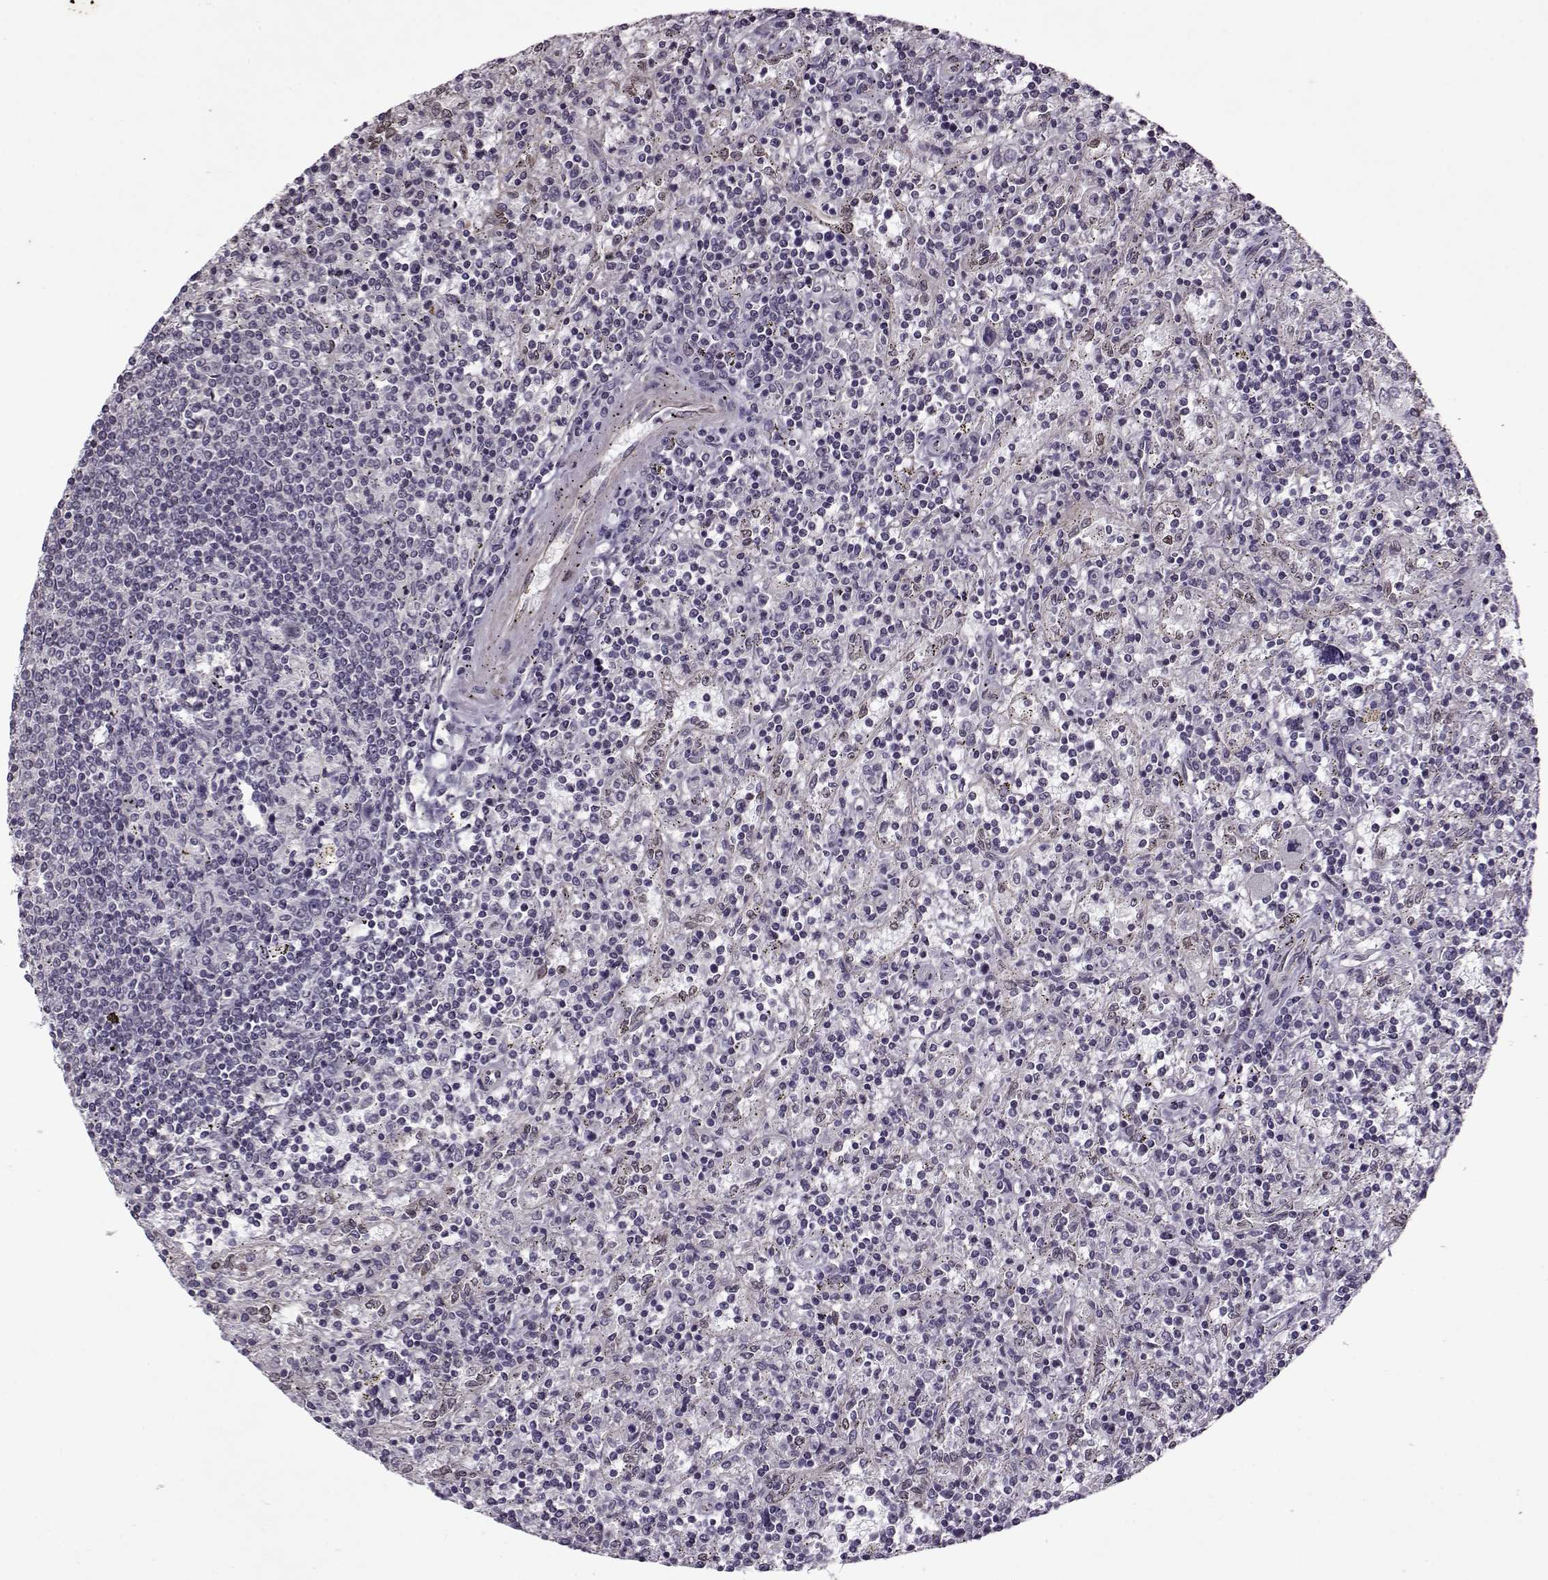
{"staining": {"intensity": "negative", "quantity": "none", "location": "none"}, "tissue": "lymphoma", "cell_type": "Tumor cells", "image_type": "cancer", "snomed": [{"axis": "morphology", "description": "Malignant lymphoma, non-Hodgkin's type, Low grade"}, {"axis": "topography", "description": "Spleen"}], "caption": "The immunohistochemistry image has no significant staining in tumor cells of lymphoma tissue. (Immunohistochemistry (ihc), brightfield microscopy, high magnification).", "gene": "KRT9", "patient": {"sex": "male", "age": 62}}